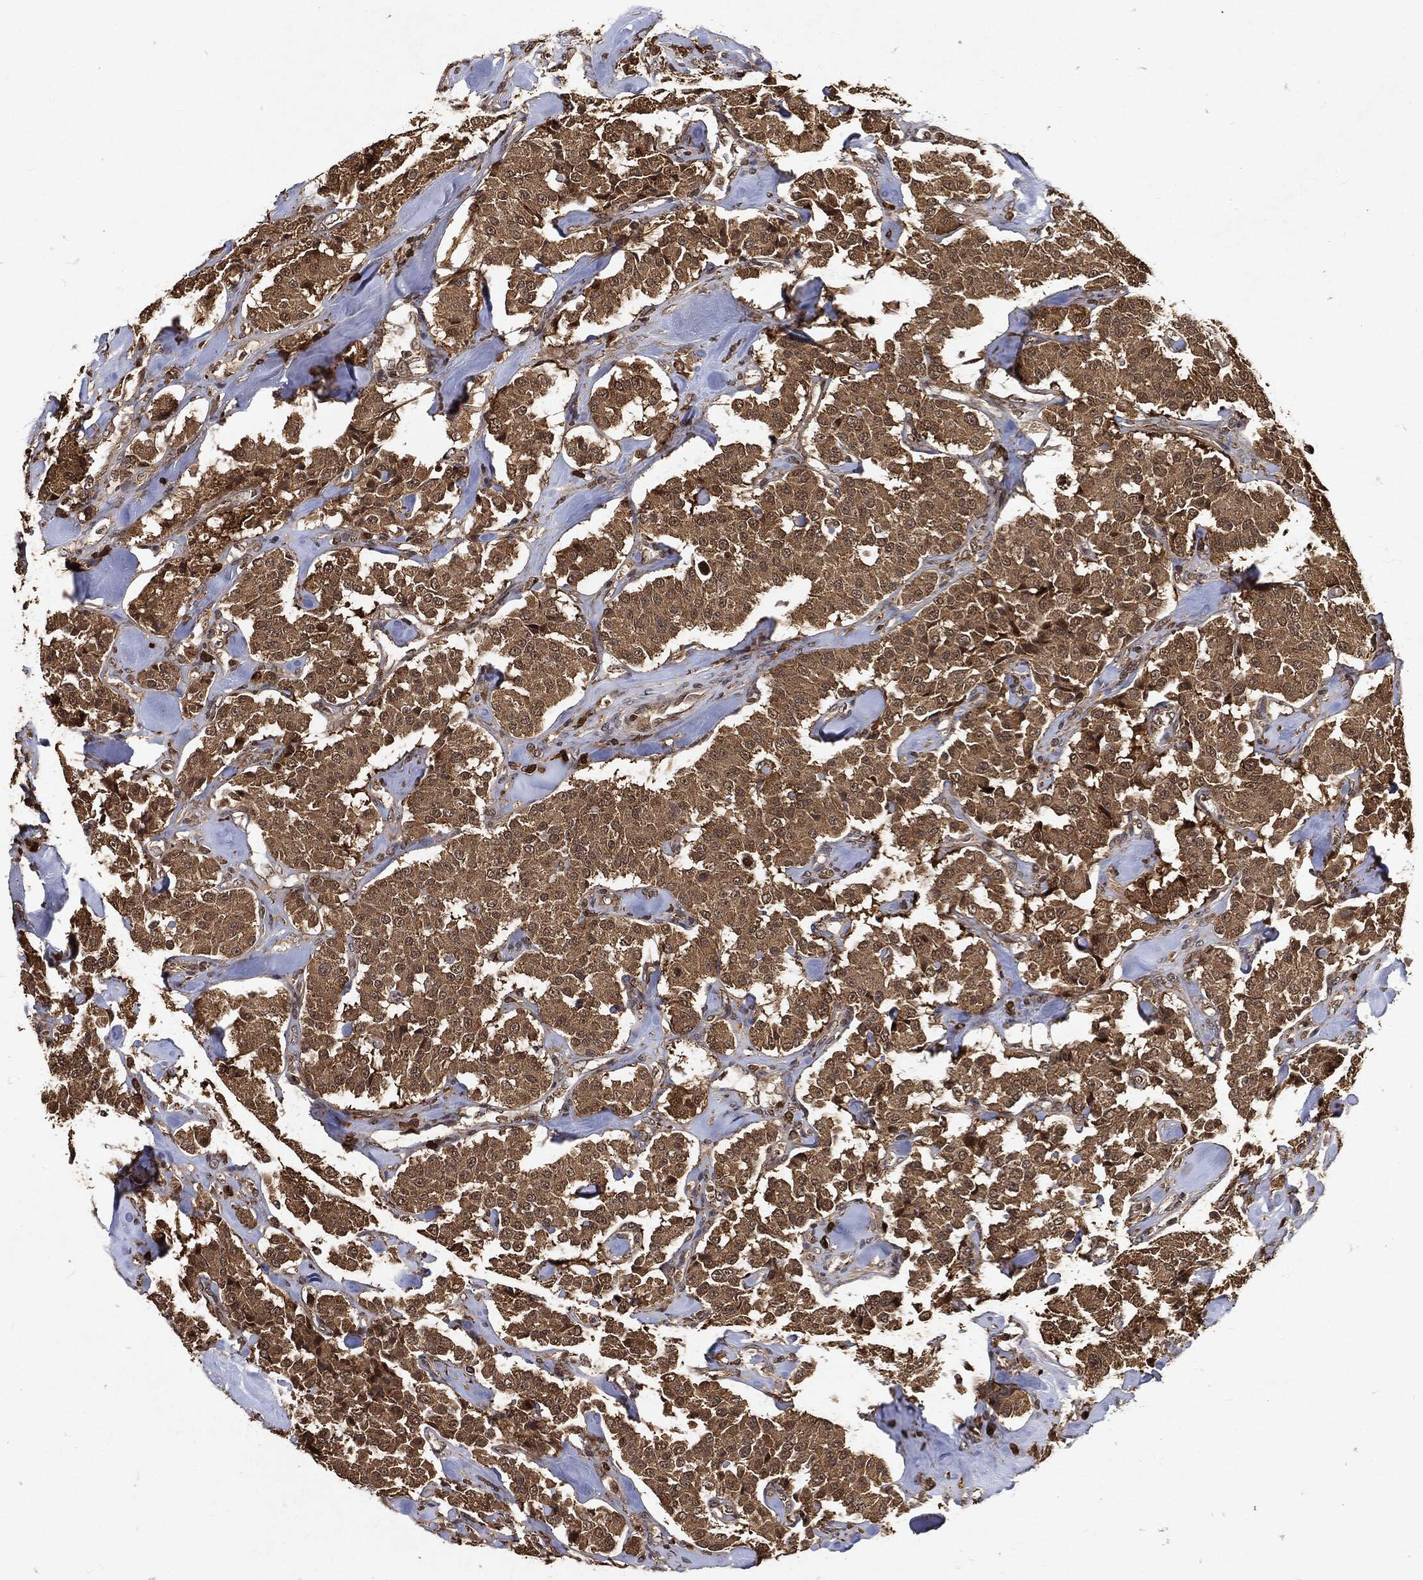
{"staining": {"intensity": "moderate", "quantity": ">75%", "location": "cytoplasmic/membranous"}, "tissue": "carcinoid", "cell_type": "Tumor cells", "image_type": "cancer", "snomed": [{"axis": "morphology", "description": "Carcinoid, malignant, NOS"}, {"axis": "topography", "description": "Pancreas"}], "caption": "High-power microscopy captured an IHC histopathology image of carcinoid (malignant), revealing moderate cytoplasmic/membranous expression in approximately >75% of tumor cells.", "gene": "ZNF226", "patient": {"sex": "male", "age": 41}}